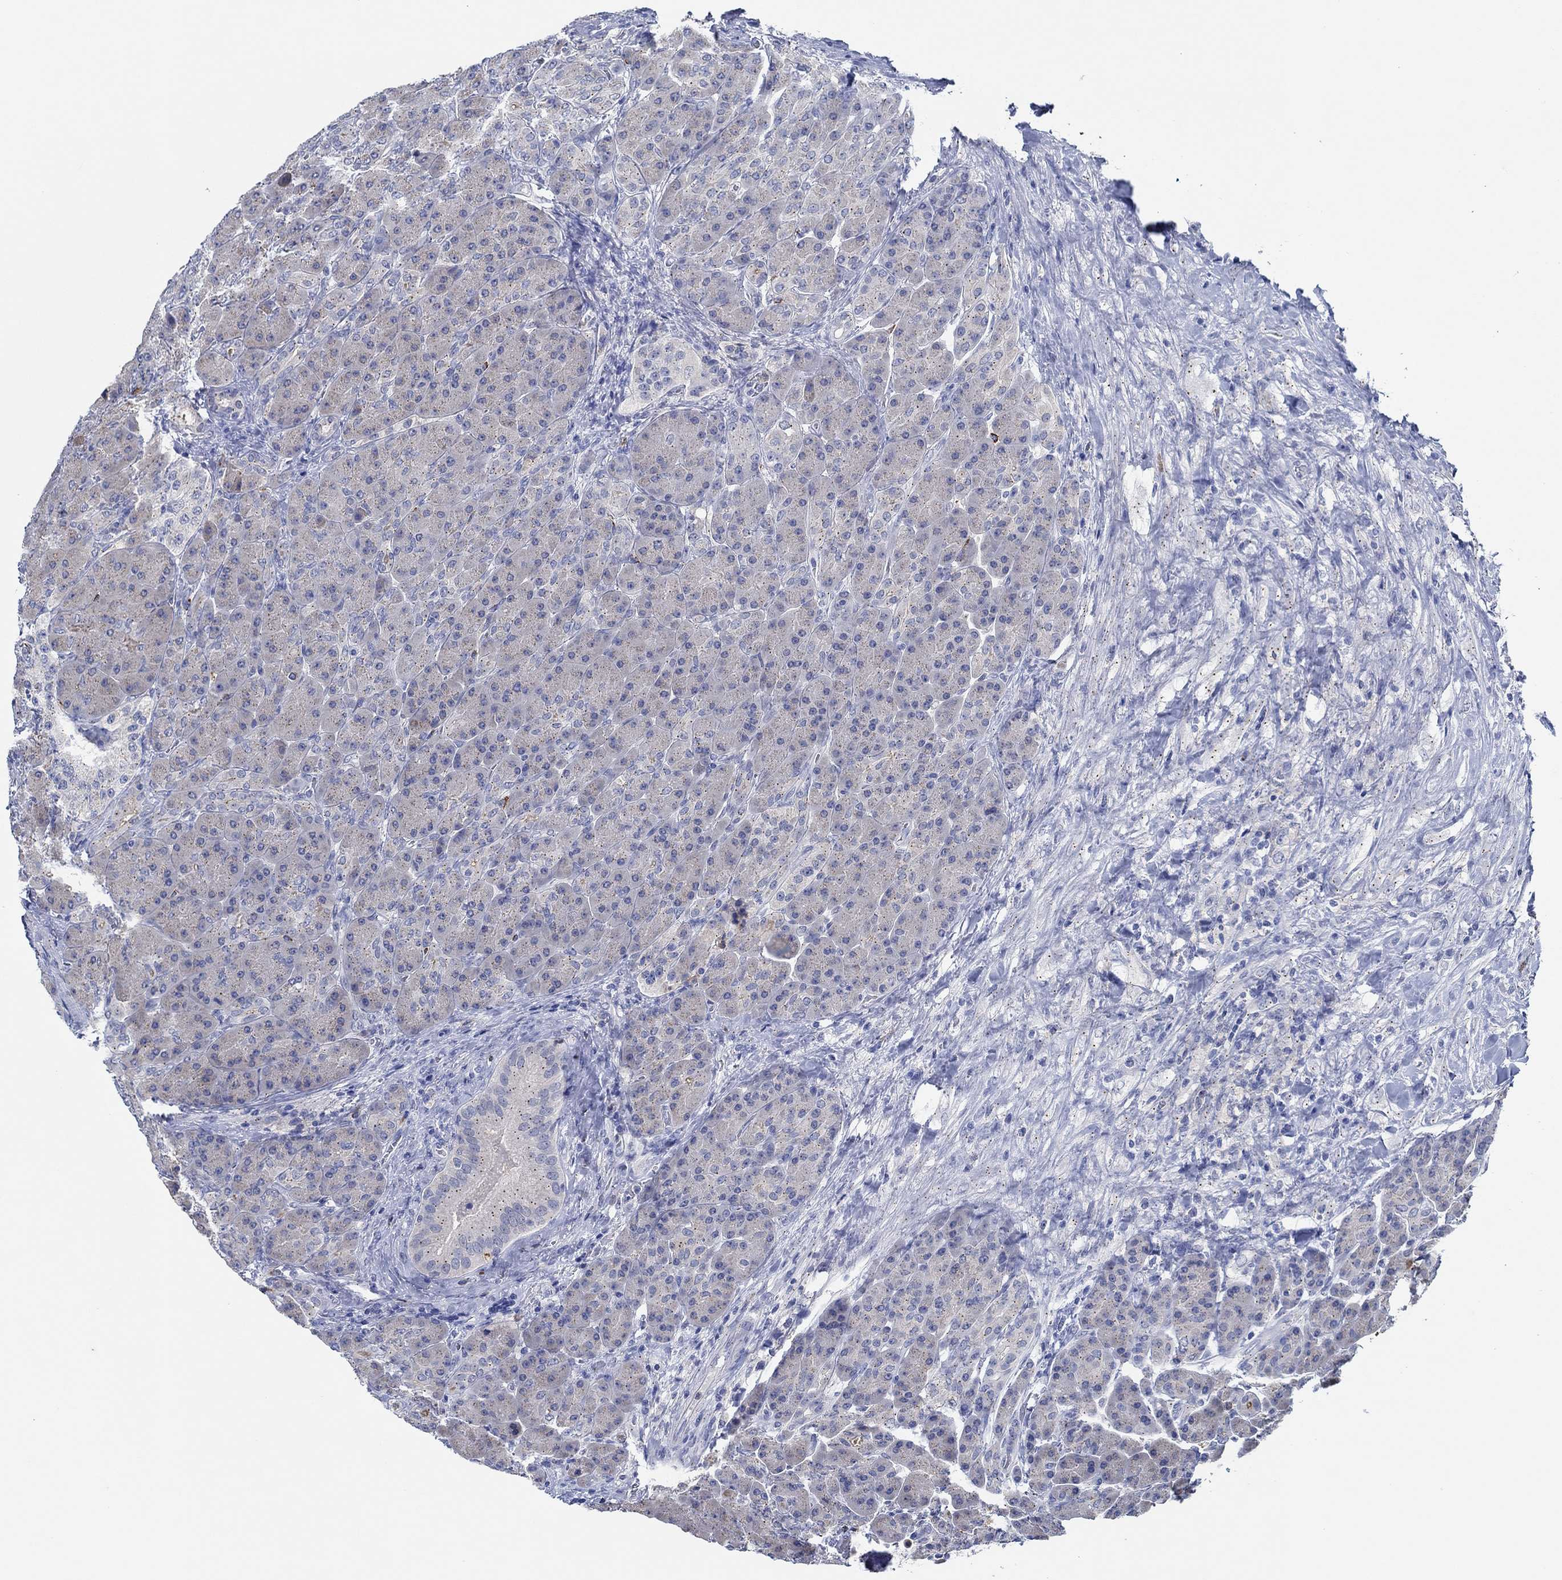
{"staining": {"intensity": "negative", "quantity": "none", "location": "none"}, "tissue": "pancreas", "cell_type": "Exocrine glandular cells", "image_type": "normal", "snomed": [{"axis": "morphology", "description": "Normal tissue, NOS"}, {"axis": "topography", "description": "Pancreas"}], "caption": "A photomicrograph of pancreas stained for a protein reveals no brown staining in exocrine glandular cells.", "gene": "CPM", "patient": {"sex": "male", "age": 70}}